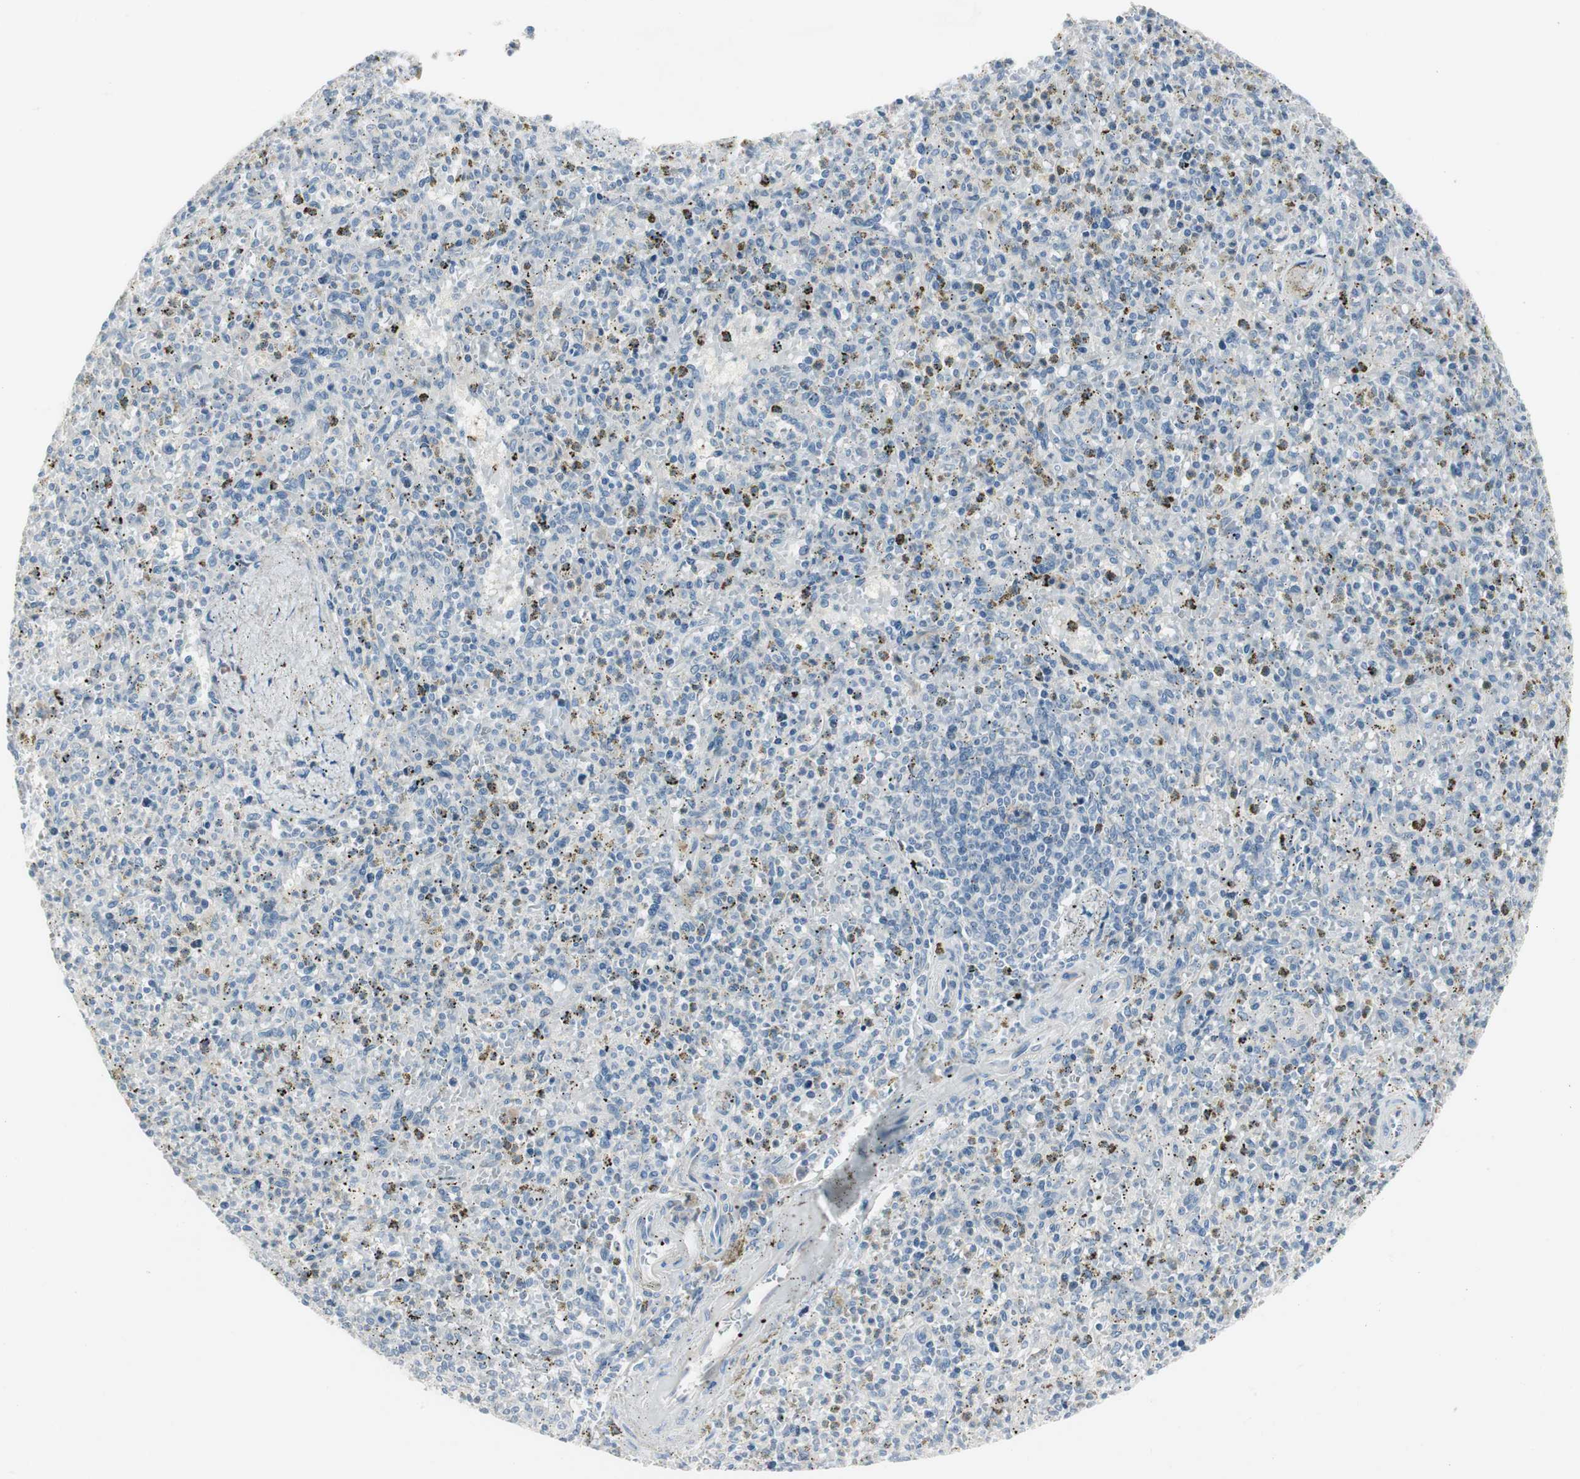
{"staining": {"intensity": "negative", "quantity": "none", "location": "none"}, "tissue": "spleen", "cell_type": "Cells in red pulp", "image_type": "normal", "snomed": [{"axis": "morphology", "description": "Normal tissue, NOS"}, {"axis": "topography", "description": "Spleen"}], "caption": "IHC micrograph of benign spleen: spleen stained with DAB reveals no significant protein positivity in cells in red pulp.", "gene": "SPINK4", "patient": {"sex": "male", "age": 72}}